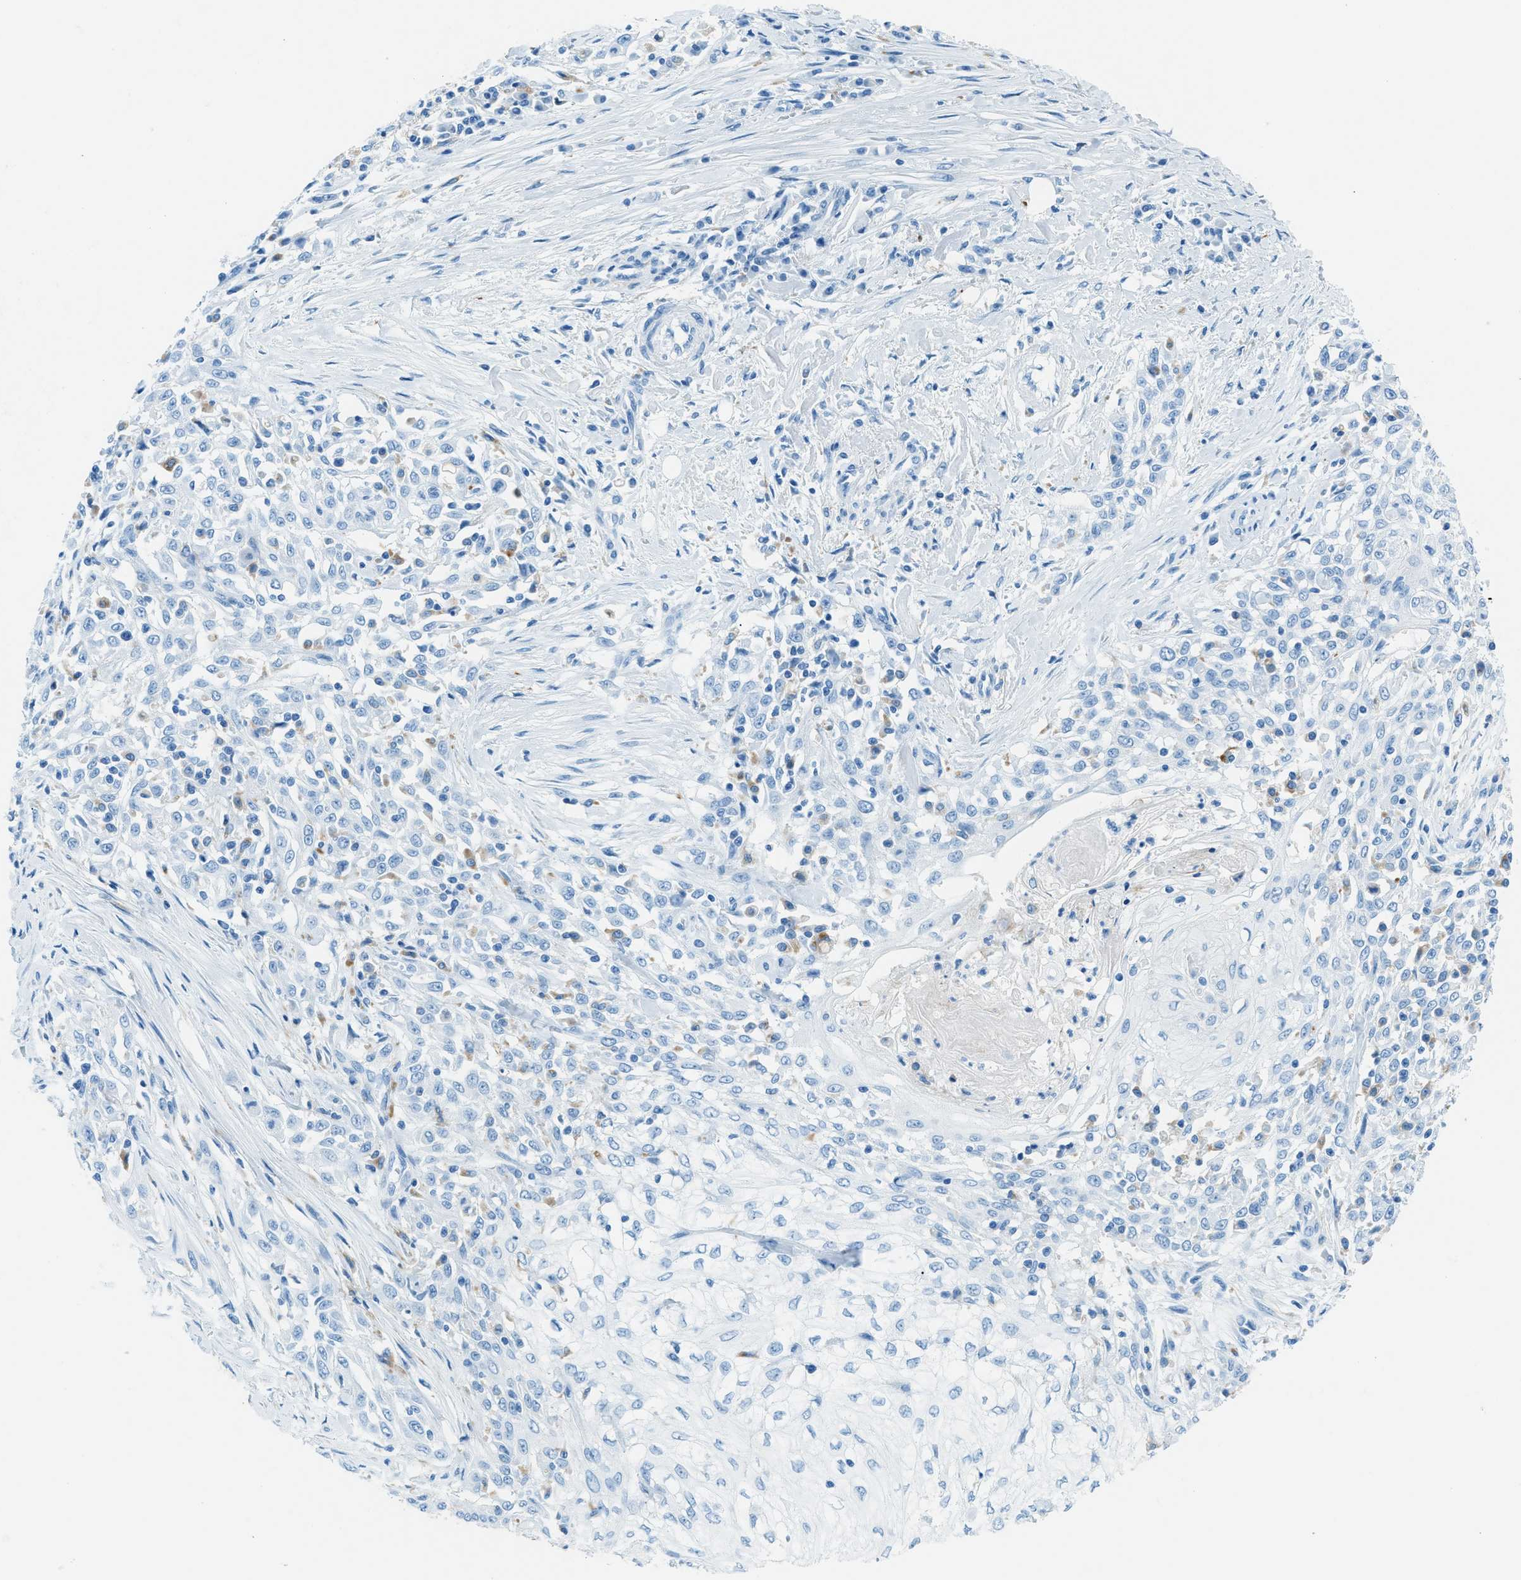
{"staining": {"intensity": "negative", "quantity": "none", "location": "none"}, "tissue": "skin cancer", "cell_type": "Tumor cells", "image_type": "cancer", "snomed": [{"axis": "morphology", "description": "Squamous cell carcinoma, NOS"}, {"axis": "morphology", "description": "Squamous cell carcinoma, metastatic, NOS"}, {"axis": "topography", "description": "Skin"}, {"axis": "topography", "description": "Lymph node"}], "caption": "Tumor cells show no significant protein expression in skin metastatic squamous cell carcinoma.", "gene": "C21orf62", "patient": {"sex": "male", "age": 75}}